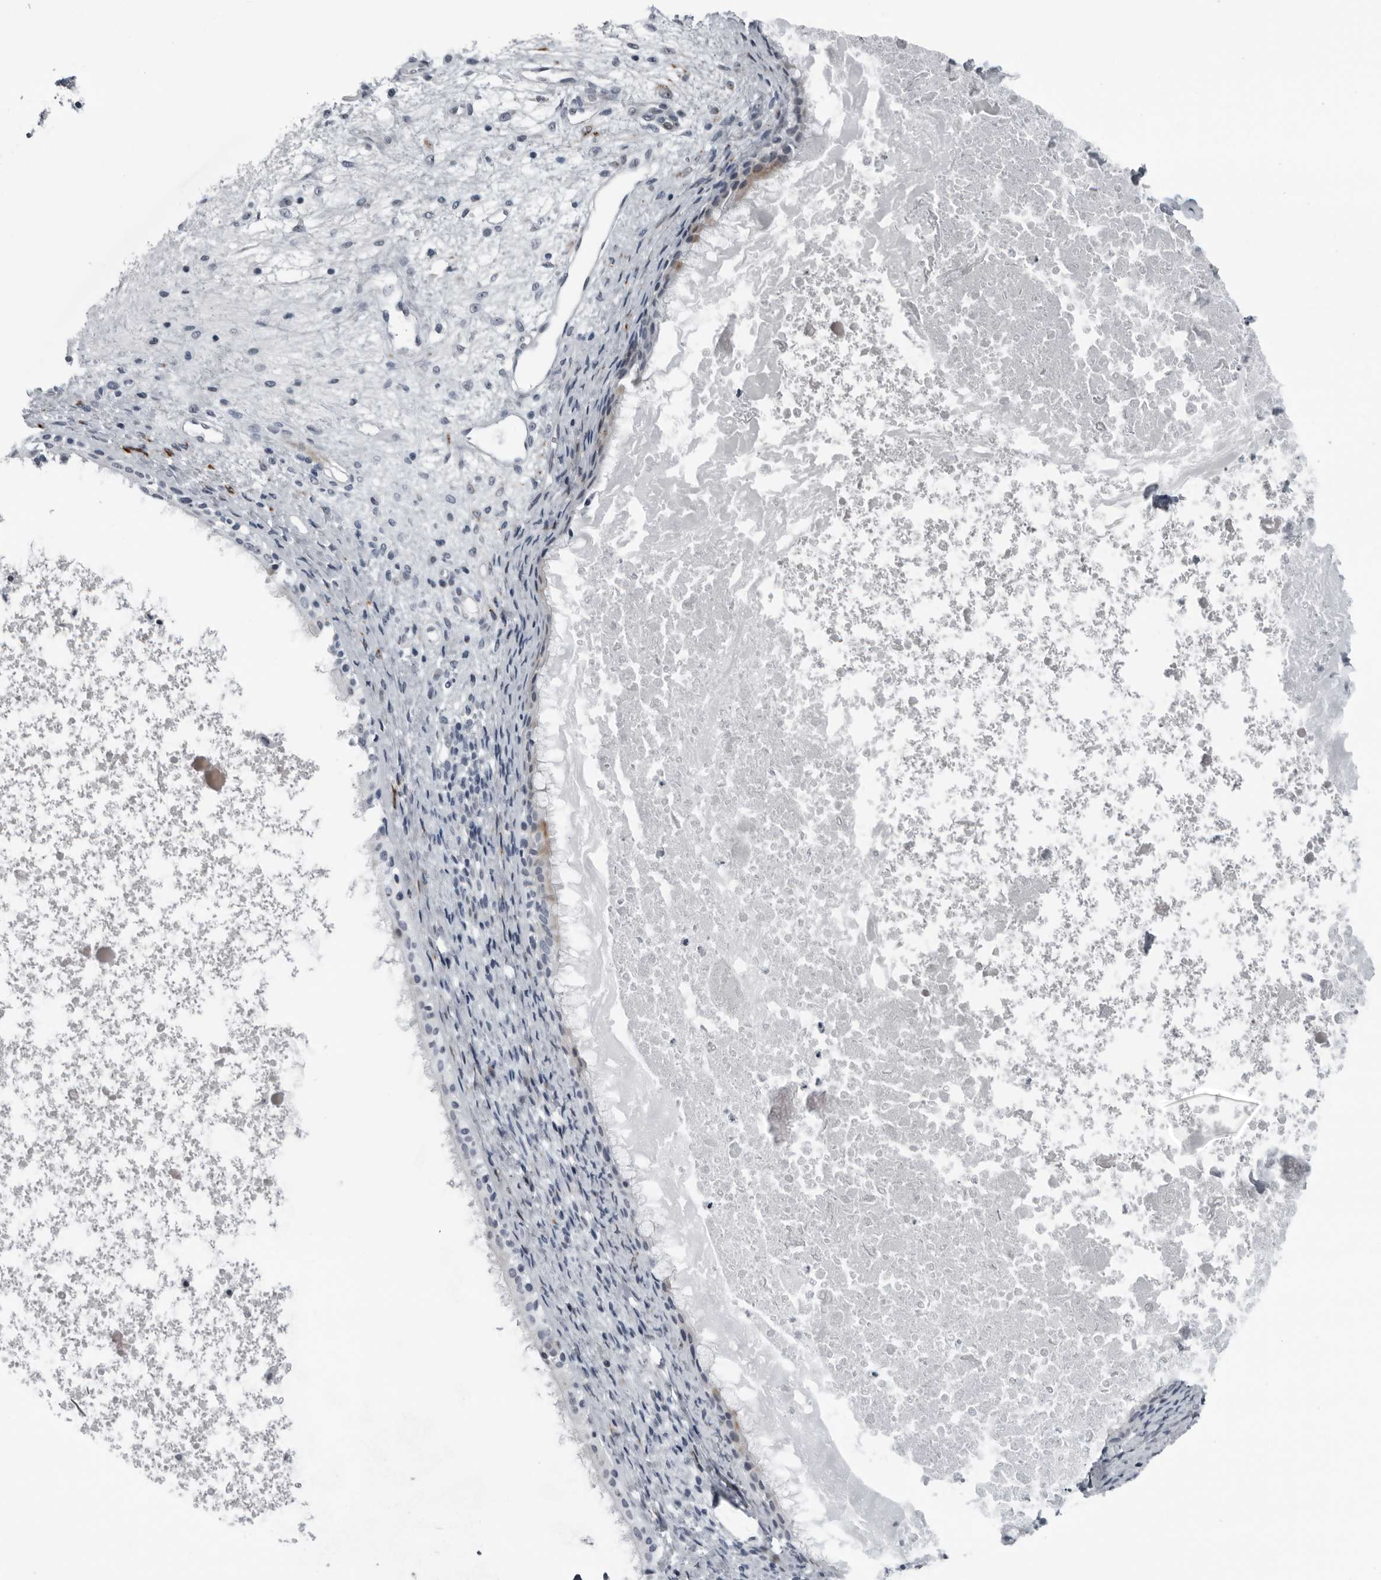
{"staining": {"intensity": "negative", "quantity": "none", "location": "none"}, "tissue": "nasopharynx", "cell_type": "Respiratory epithelial cells", "image_type": "normal", "snomed": [{"axis": "morphology", "description": "Normal tissue, NOS"}, {"axis": "topography", "description": "Nasopharynx"}], "caption": "This image is of normal nasopharynx stained with immunohistochemistry to label a protein in brown with the nuclei are counter-stained blue. There is no expression in respiratory epithelial cells. (DAB (3,3'-diaminobenzidine) immunohistochemistry (IHC), high magnification).", "gene": "PDCD11", "patient": {"sex": "male", "age": 22}}